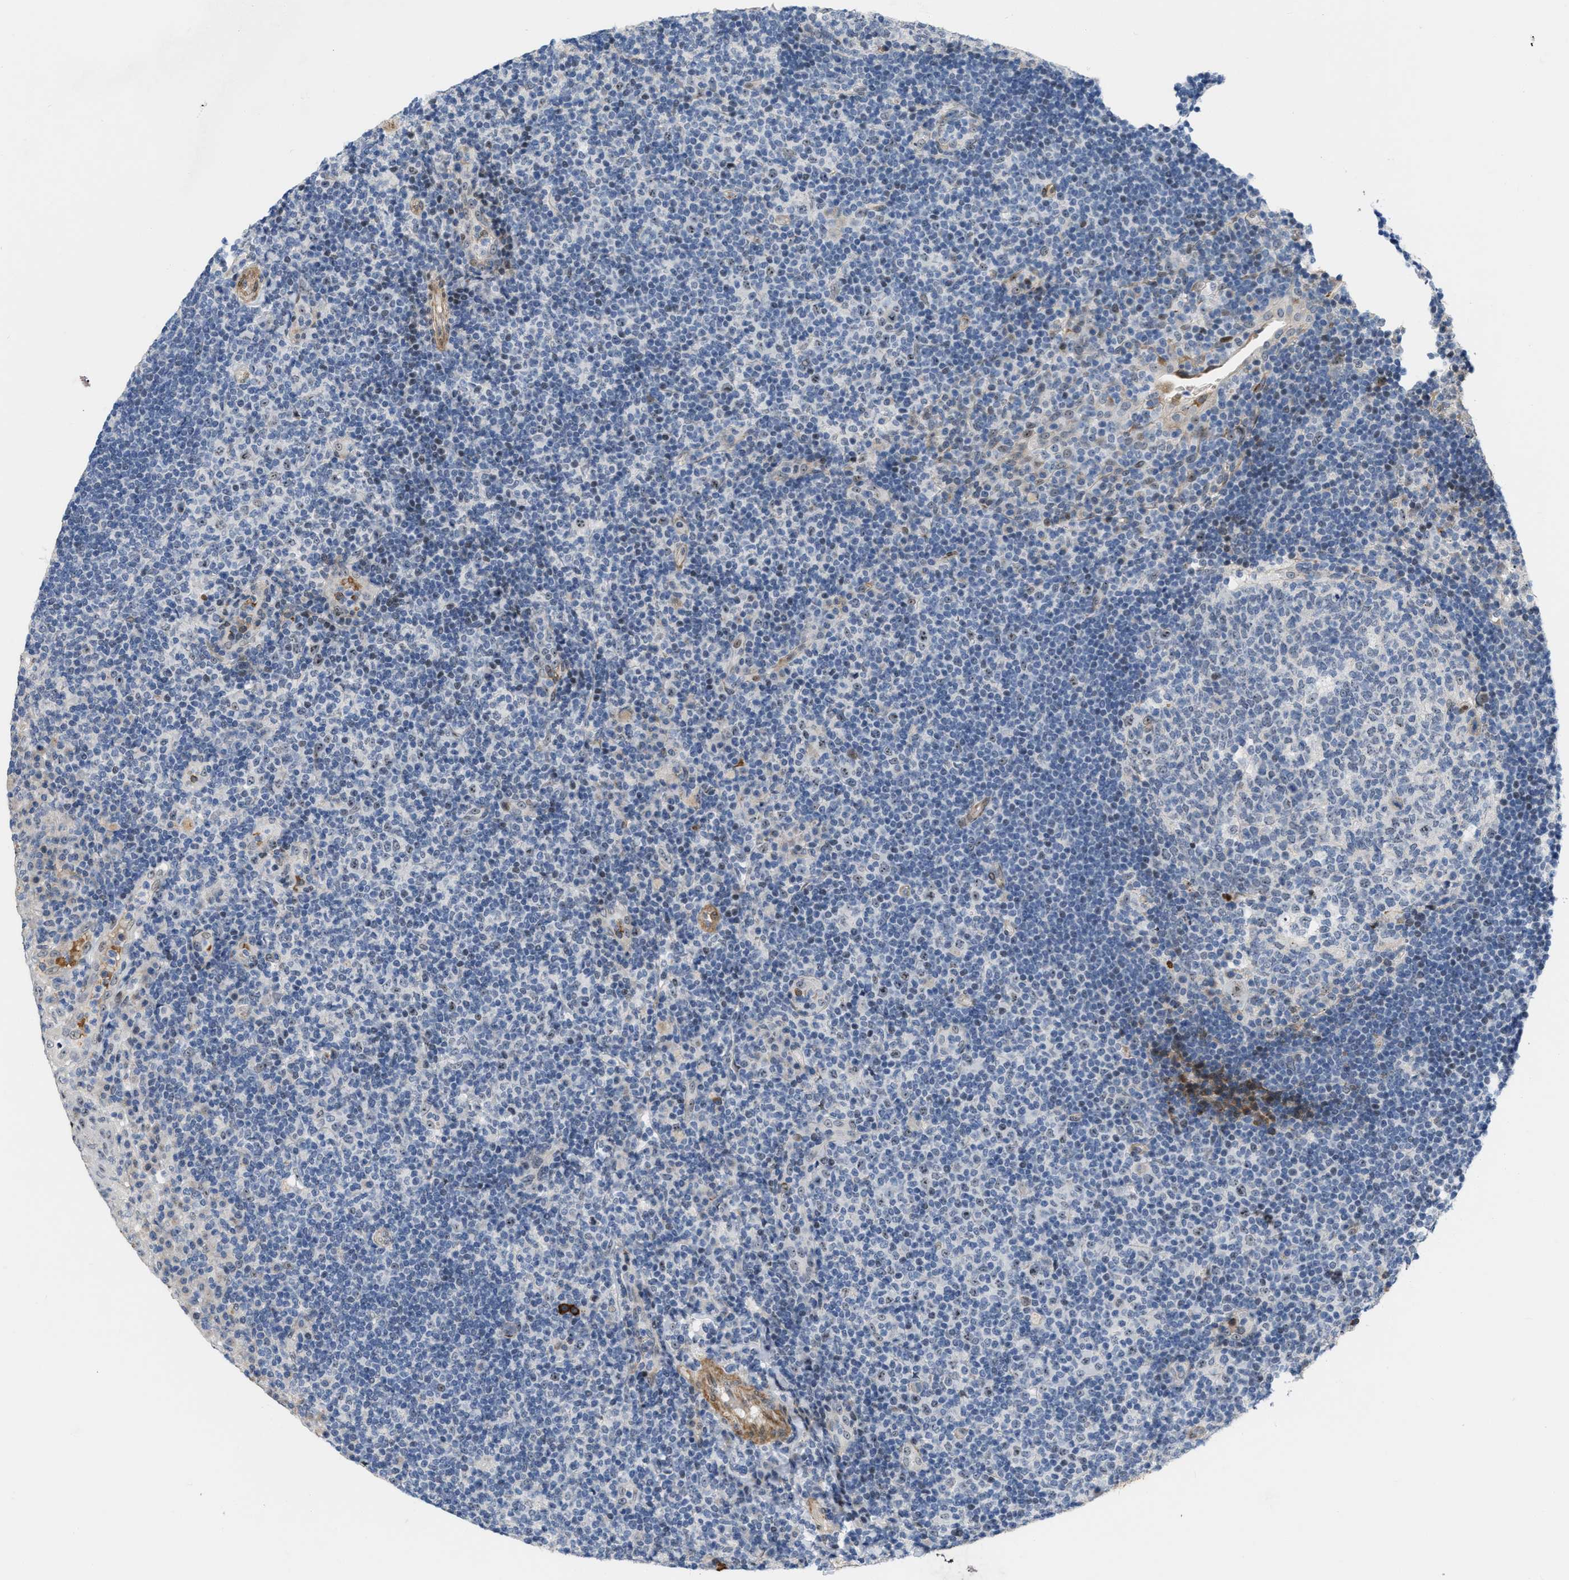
{"staining": {"intensity": "weak", "quantity": "25%-75%", "location": "nuclear"}, "tissue": "tonsil", "cell_type": "Germinal center cells", "image_type": "normal", "snomed": [{"axis": "morphology", "description": "Normal tissue, NOS"}, {"axis": "topography", "description": "Tonsil"}], "caption": "Protein expression analysis of unremarkable human tonsil reveals weak nuclear positivity in approximately 25%-75% of germinal center cells.", "gene": "POLR1F", "patient": {"sex": "female", "age": 40}}